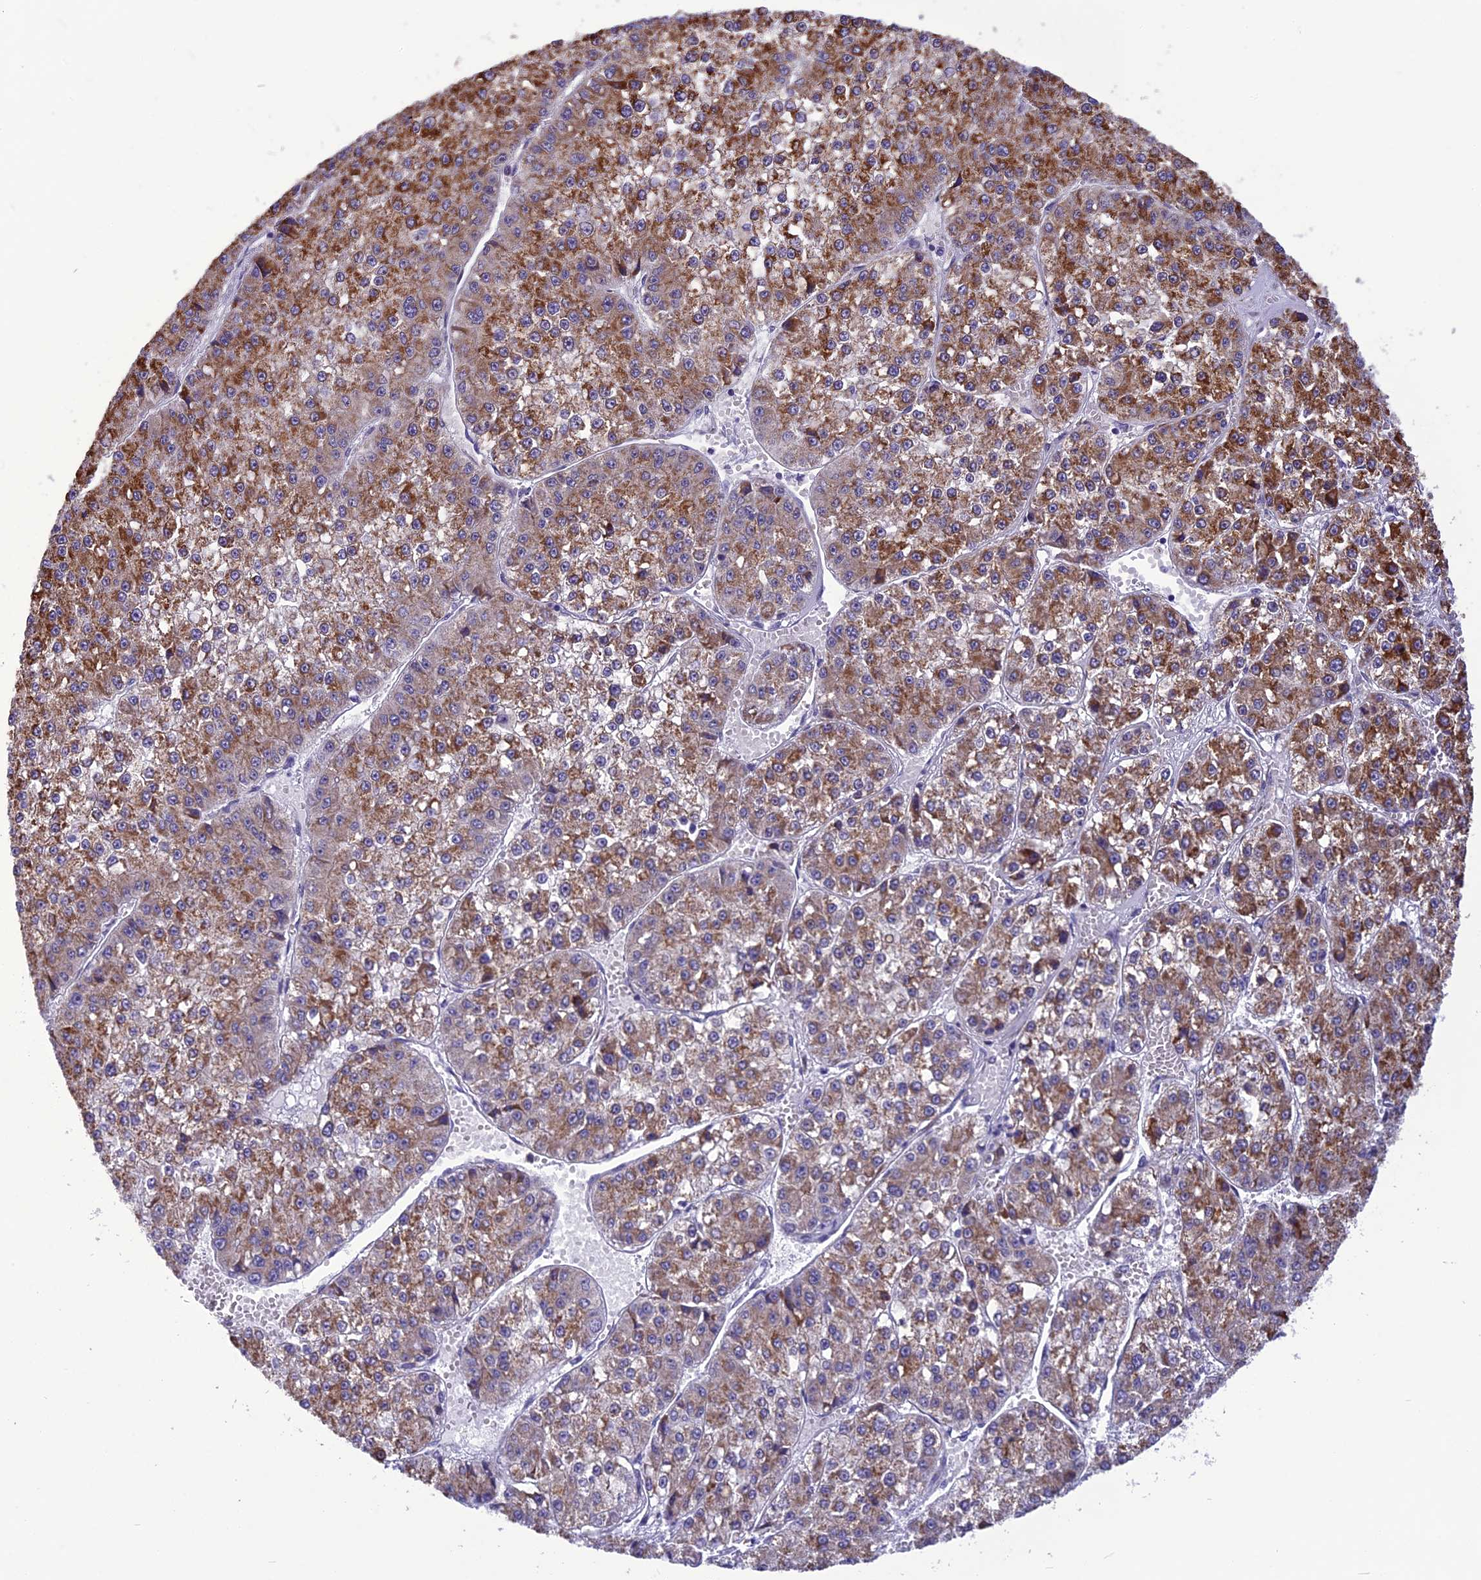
{"staining": {"intensity": "moderate", "quantity": "25%-75%", "location": "cytoplasmic/membranous"}, "tissue": "liver cancer", "cell_type": "Tumor cells", "image_type": "cancer", "snomed": [{"axis": "morphology", "description": "Carcinoma, Hepatocellular, NOS"}, {"axis": "topography", "description": "Liver"}], "caption": "The immunohistochemical stain highlights moderate cytoplasmic/membranous positivity in tumor cells of hepatocellular carcinoma (liver) tissue.", "gene": "PSMF1", "patient": {"sex": "female", "age": 73}}